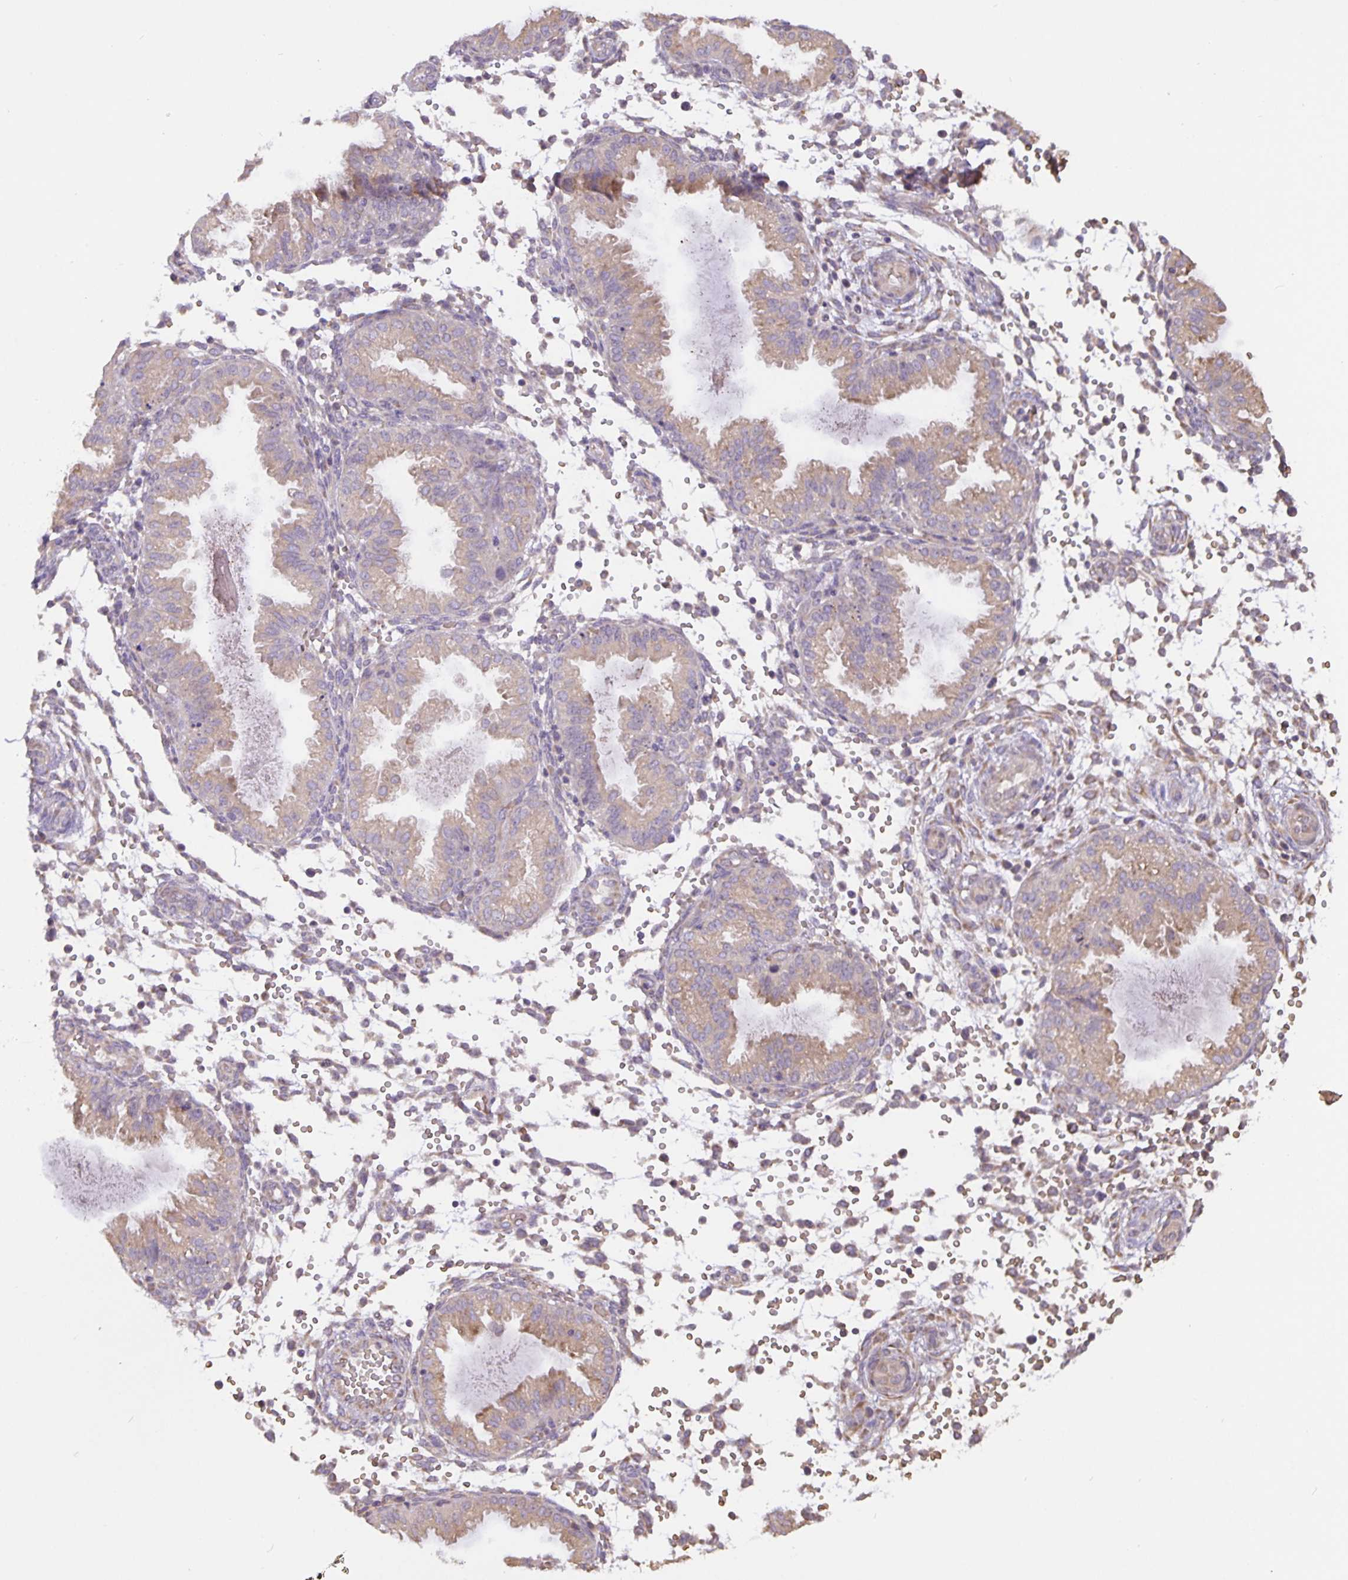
{"staining": {"intensity": "weak", "quantity": "<25%", "location": "cytoplasmic/membranous"}, "tissue": "endometrium", "cell_type": "Cells in endometrial stroma", "image_type": "normal", "snomed": [{"axis": "morphology", "description": "Normal tissue, NOS"}, {"axis": "topography", "description": "Endometrium"}], "caption": "Immunohistochemical staining of benign human endometrium displays no significant staining in cells in endometrial stroma.", "gene": "TMEM71", "patient": {"sex": "female", "age": 33}}